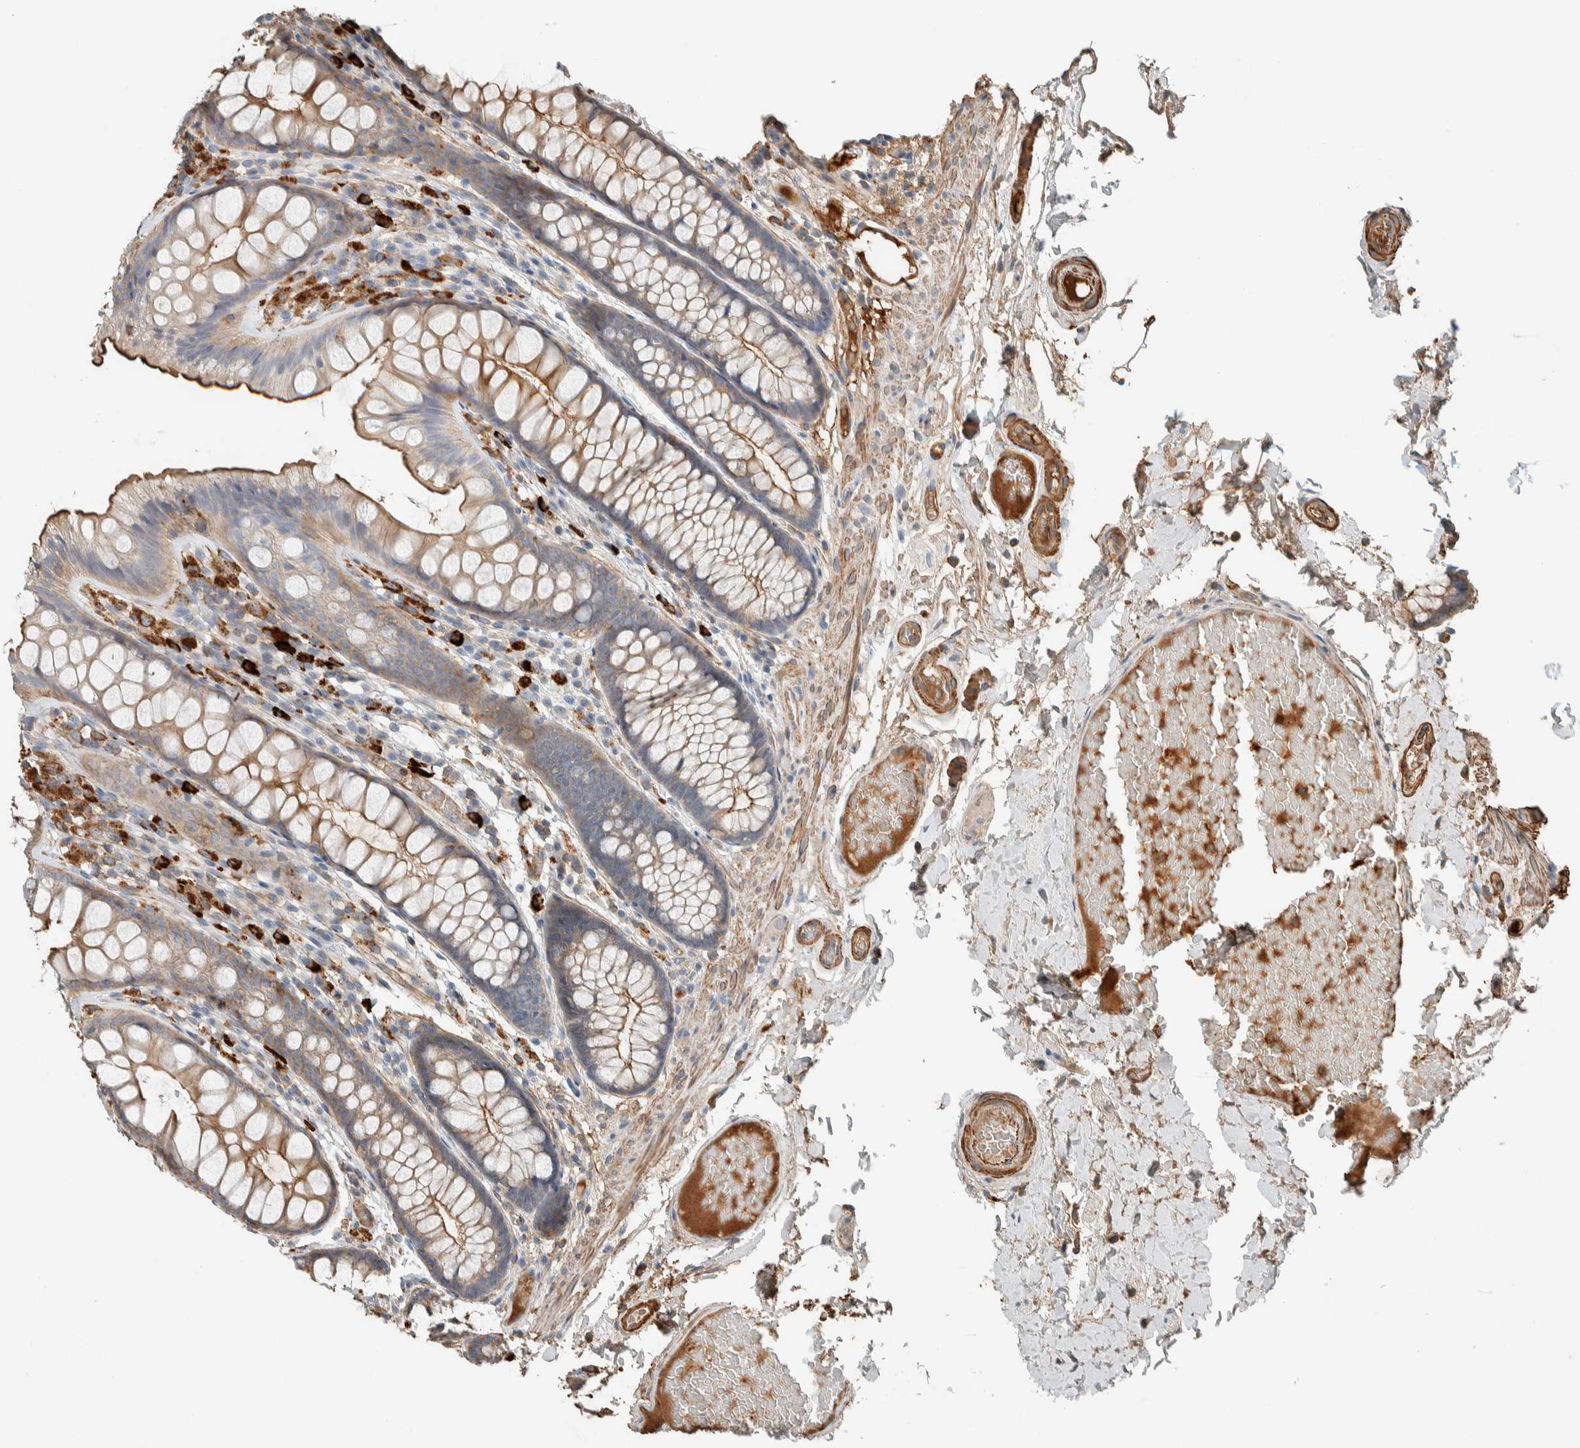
{"staining": {"intensity": "moderate", "quantity": ">75%", "location": "cytoplasmic/membranous"}, "tissue": "colon", "cell_type": "Endothelial cells", "image_type": "normal", "snomed": [{"axis": "morphology", "description": "Normal tissue, NOS"}, {"axis": "topography", "description": "Colon"}], "caption": "Protein expression analysis of normal human colon reveals moderate cytoplasmic/membranous positivity in approximately >75% of endothelial cells.", "gene": "CTBP2", "patient": {"sex": "female", "age": 56}}